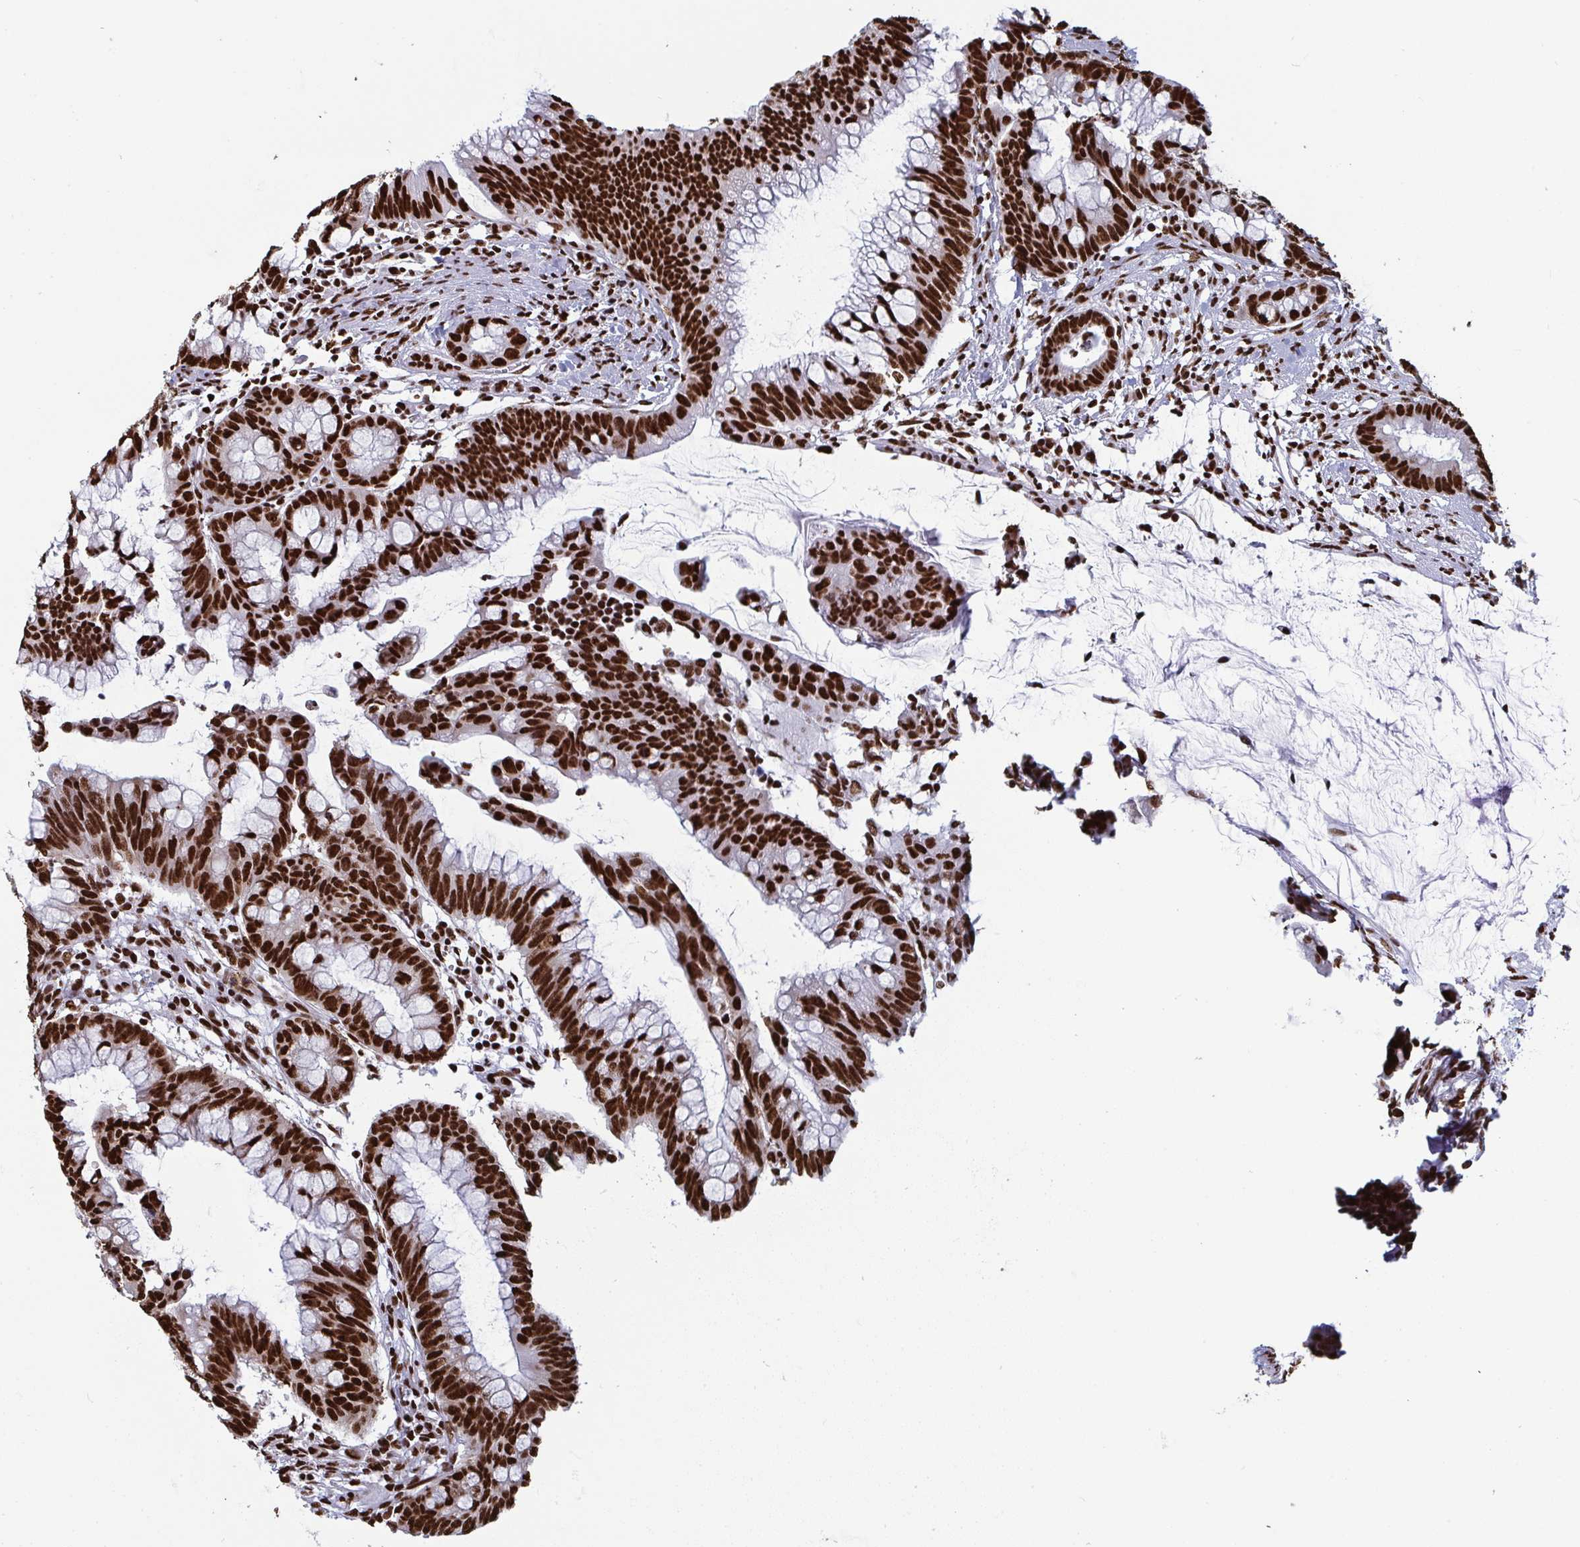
{"staining": {"intensity": "strong", "quantity": ">75%", "location": "nuclear"}, "tissue": "colorectal cancer", "cell_type": "Tumor cells", "image_type": "cancer", "snomed": [{"axis": "morphology", "description": "Adenocarcinoma, NOS"}, {"axis": "topography", "description": "Colon"}], "caption": "Colorectal cancer stained for a protein (brown) shows strong nuclear positive positivity in about >75% of tumor cells.", "gene": "GAR1", "patient": {"sex": "male", "age": 62}}